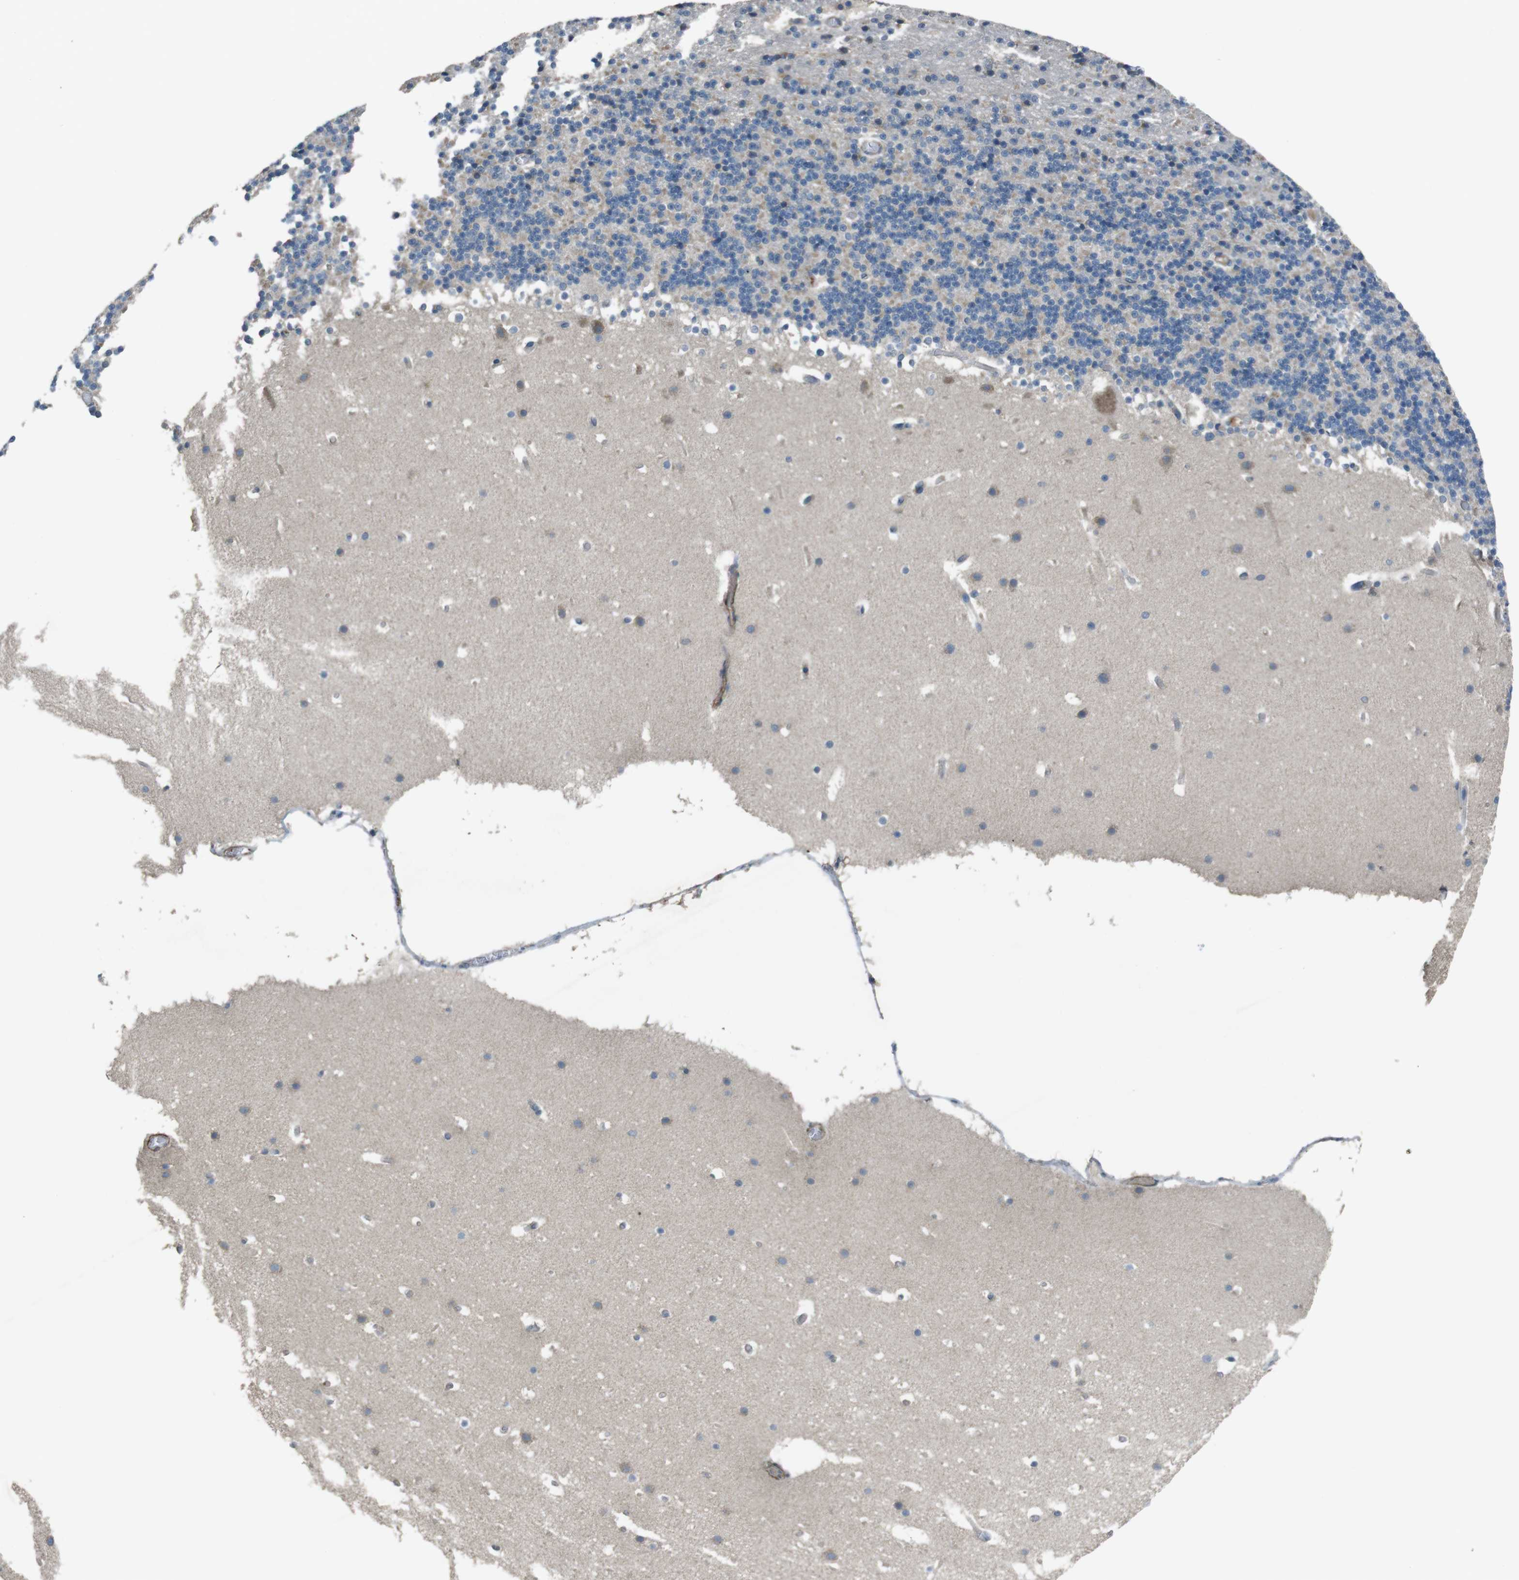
{"staining": {"intensity": "weak", "quantity": "<25%", "location": "cytoplasmic/membranous"}, "tissue": "cerebellum", "cell_type": "Cells in granular layer", "image_type": "normal", "snomed": [{"axis": "morphology", "description": "Normal tissue, NOS"}, {"axis": "topography", "description": "Cerebellum"}], "caption": "DAB immunohistochemical staining of normal cerebellum demonstrates no significant expression in cells in granular layer. (Brightfield microscopy of DAB immunohistochemistry (IHC) at high magnification).", "gene": "FUT2", "patient": {"sex": "male", "age": 45}}